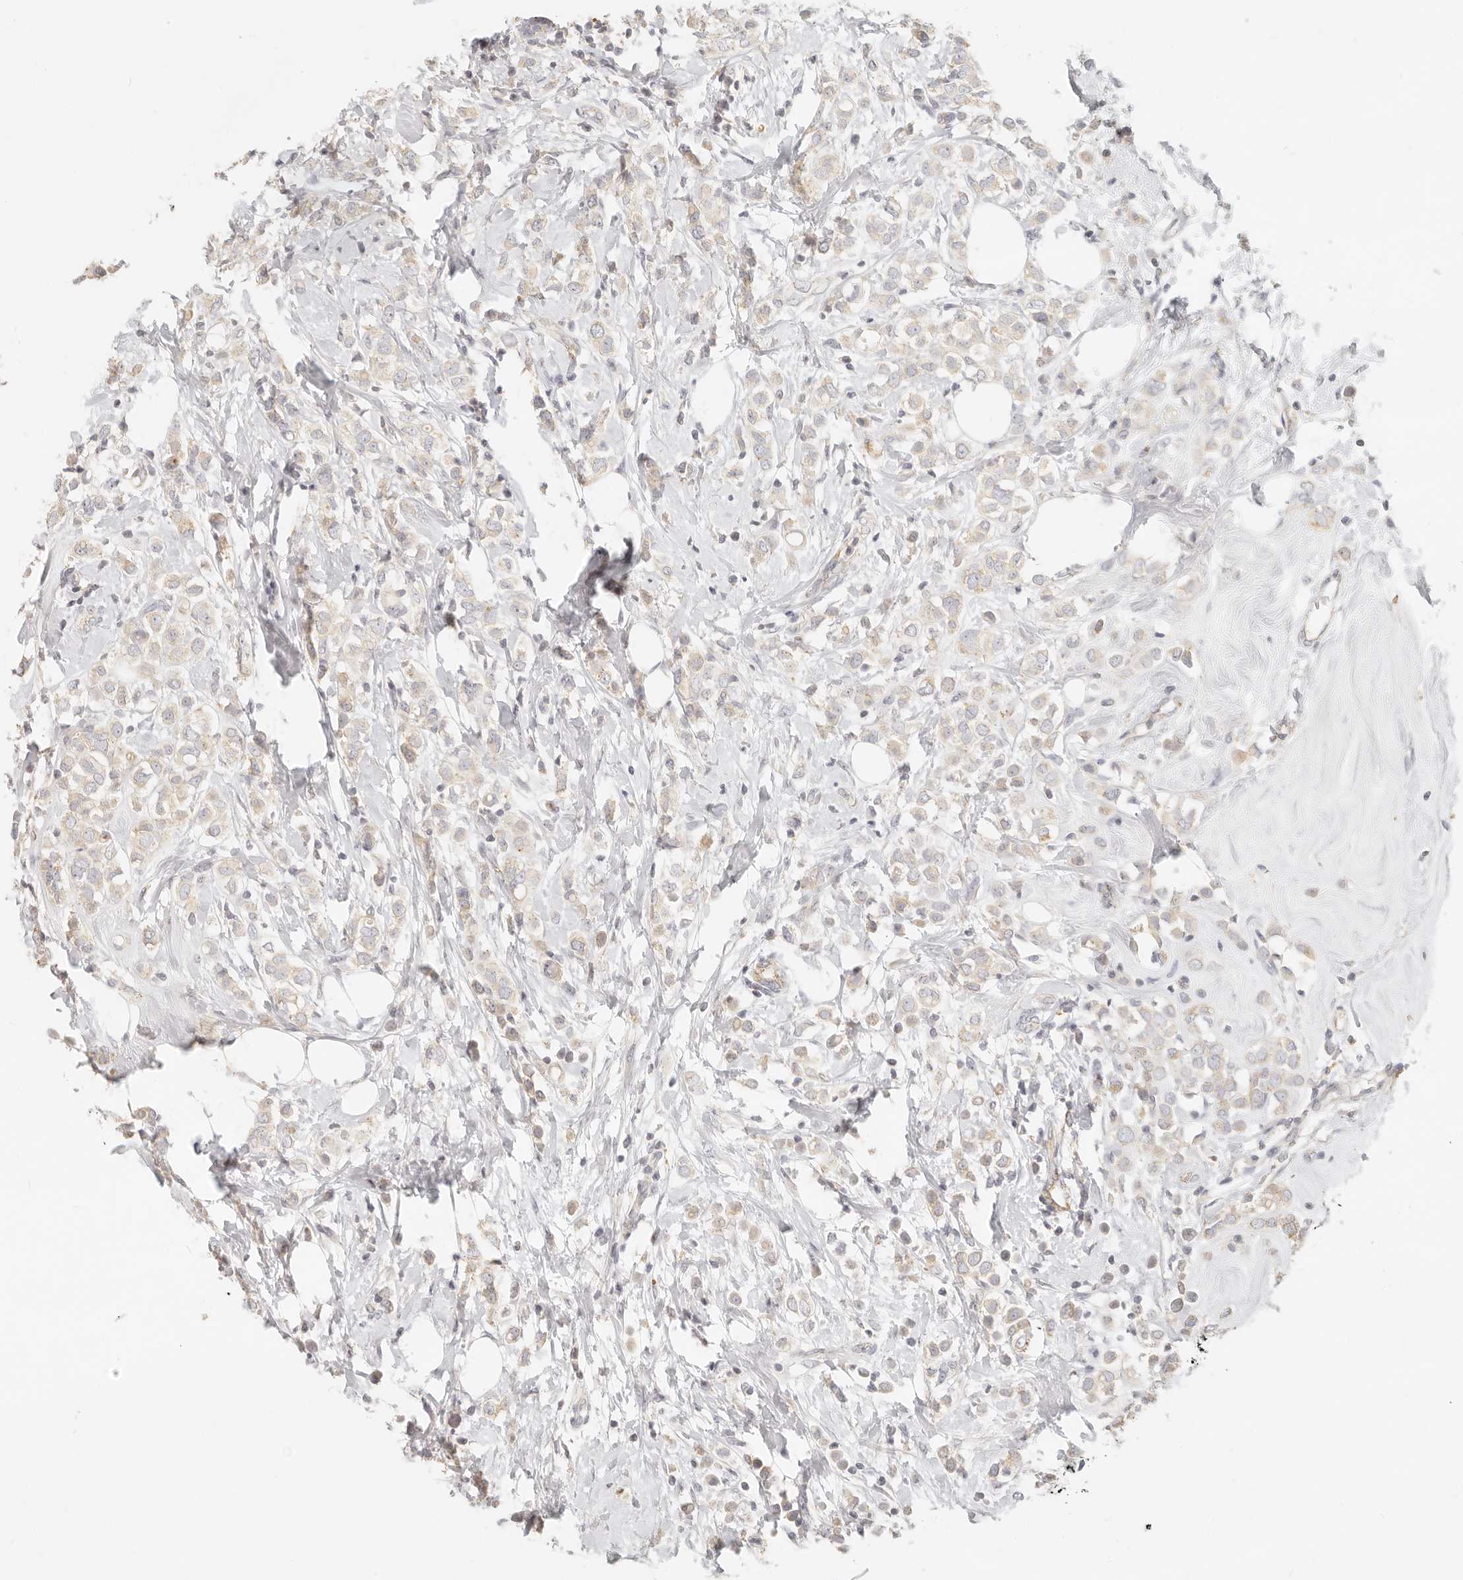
{"staining": {"intensity": "weak", "quantity": "25%-75%", "location": "cytoplasmic/membranous"}, "tissue": "breast cancer", "cell_type": "Tumor cells", "image_type": "cancer", "snomed": [{"axis": "morphology", "description": "Lobular carcinoma"}, {"axis": "topography", "description": "Breast"}], "caption": "This is a histology image of immunohistochemistry staining of lobular carcinoma (breast), which shows weak positivity in the cytoplasmic/membranous of tumor cells.", "gene": "CNMD", "patient": {"sex": "female", "age": 47}}